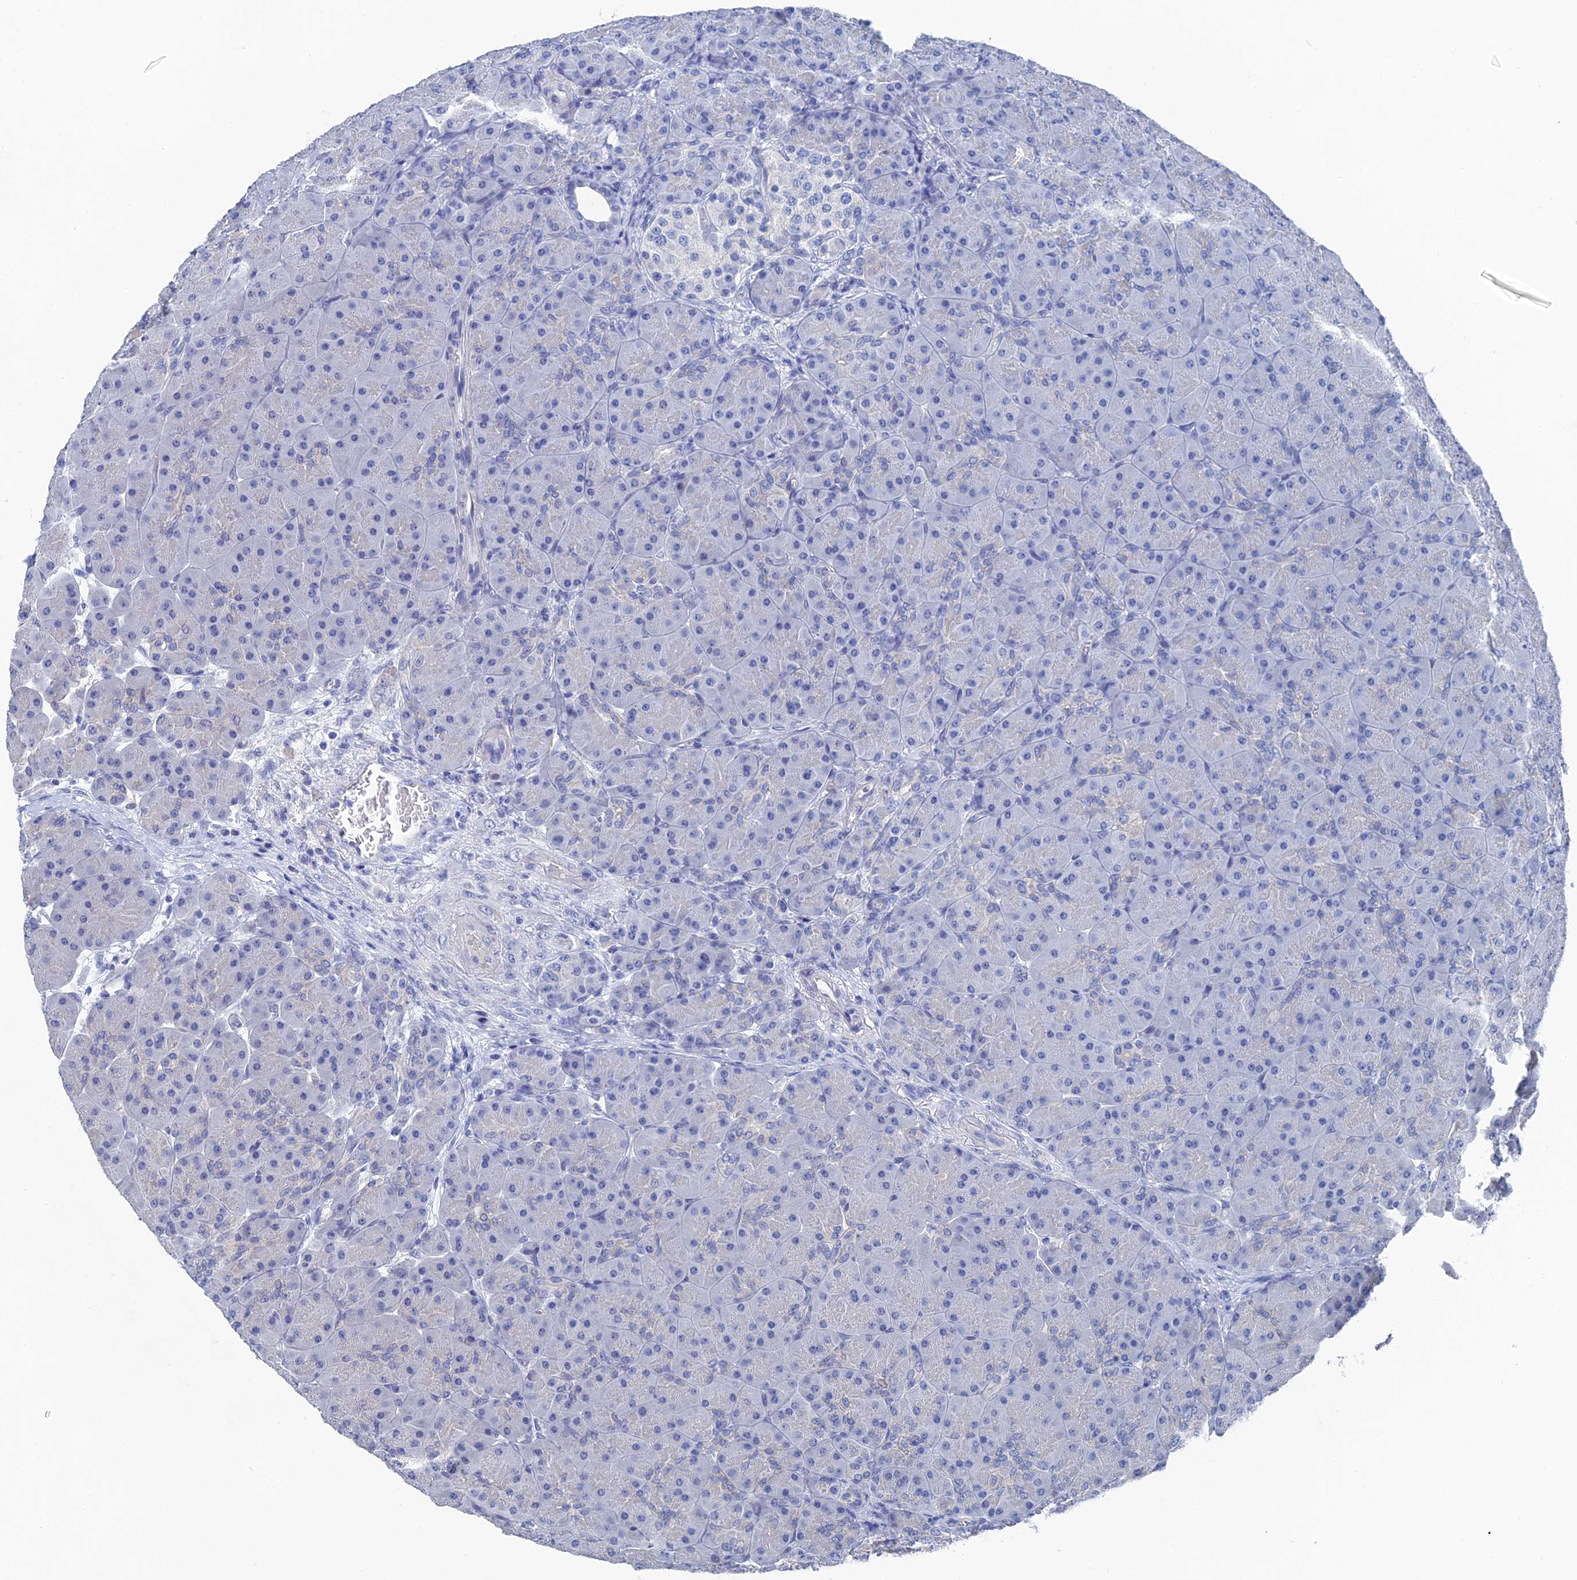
{"staining": {"intensity": "negative", "quantity": "none", "location": "none"}, "tissue": "pancreas", "cell_type": "Exocrine glandular cells", "image_type": "normal", "snomed": [{"axis": "morphology", "description": "Normal tissue, NOS"}, {"axis": "topography", "description": "Pancreas"}], "caption": "Pancreas stained for a protein using immunohistochemistry displays no positivity exocrine glandular cells.", "gene": "GFAP", "patient": {"sex": "male", "age": 66}}